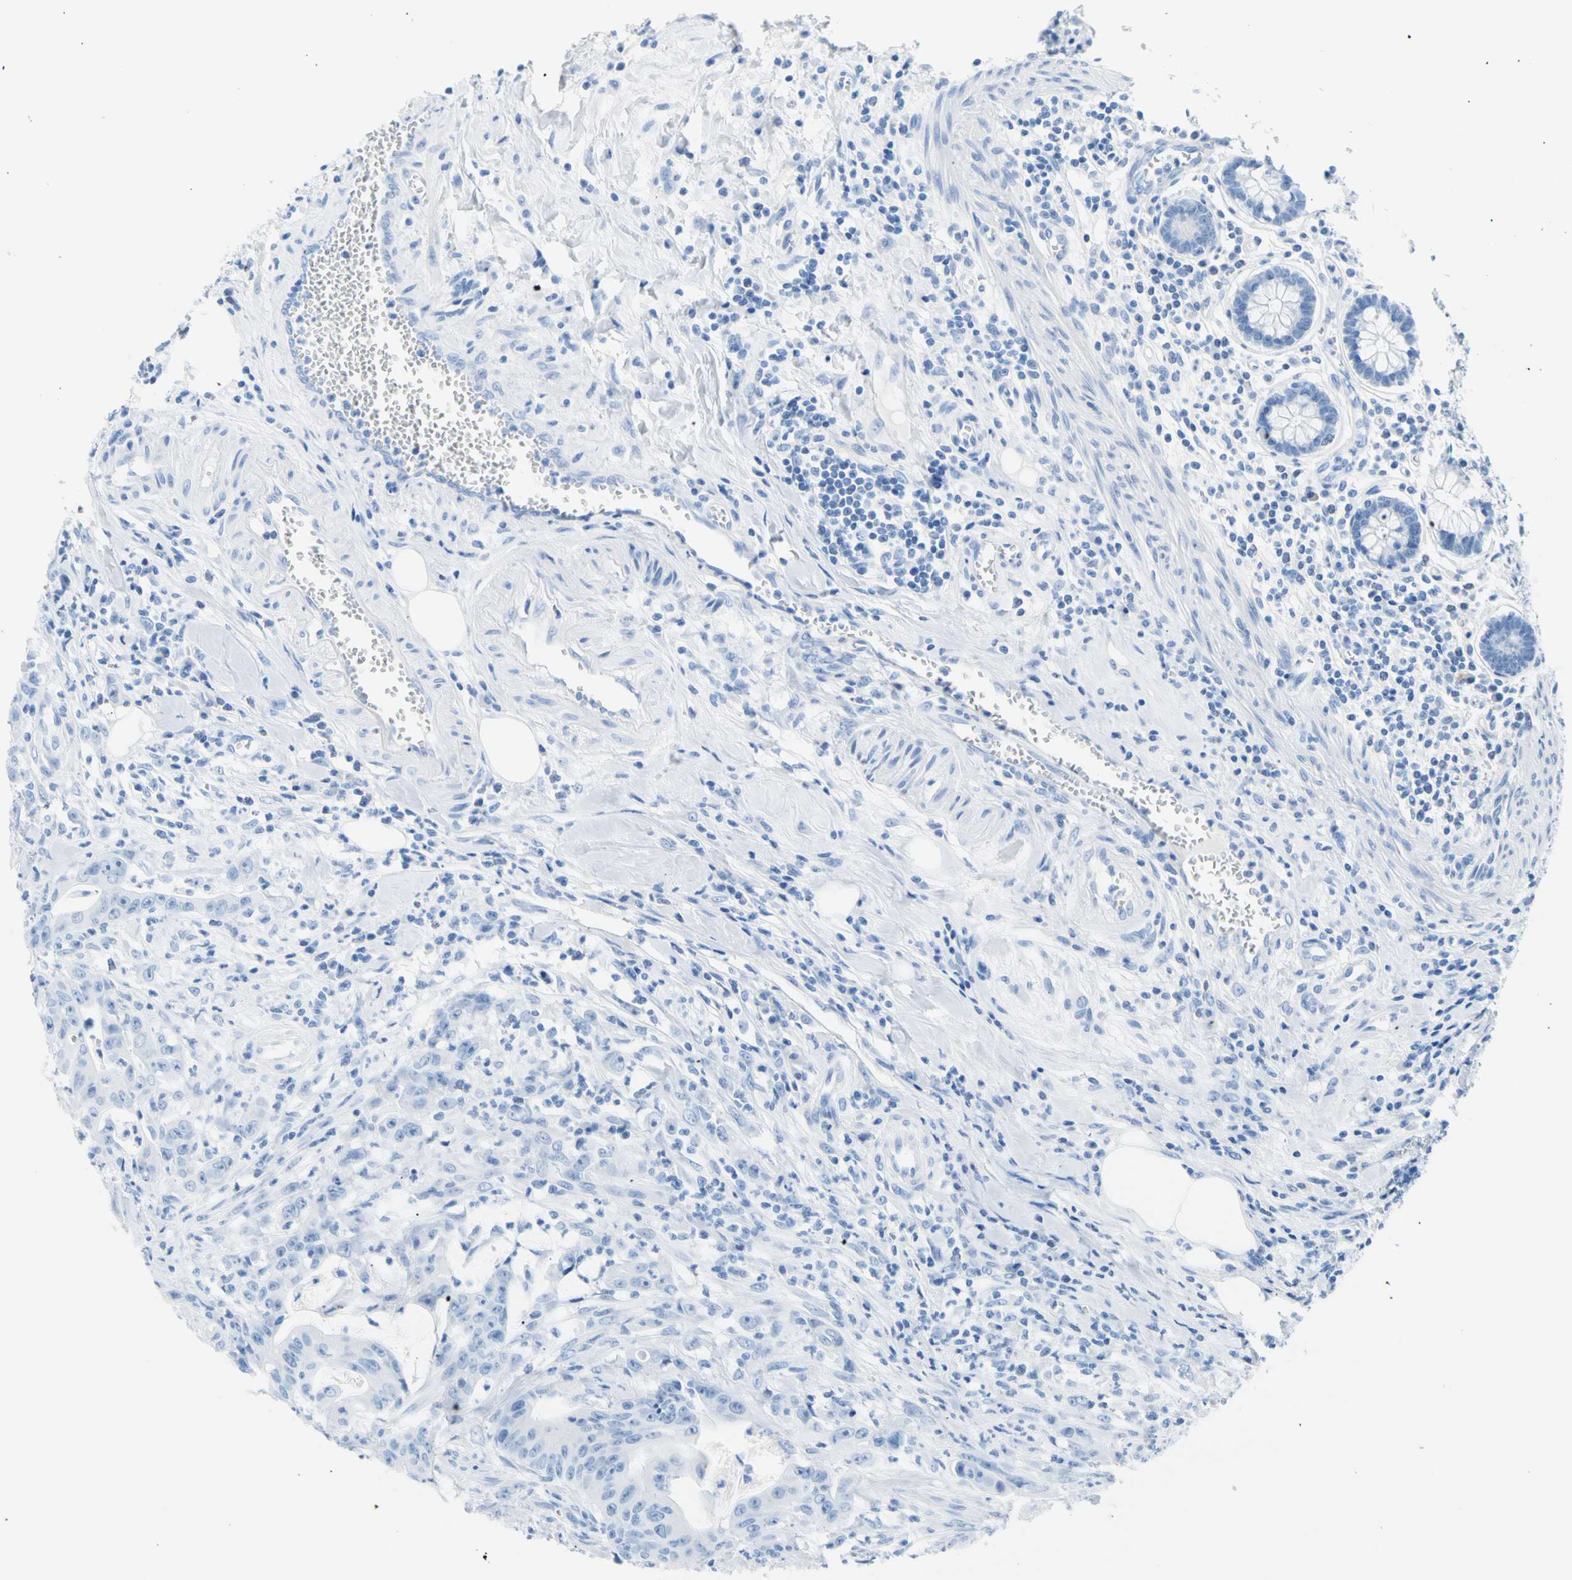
{"staining": {"intensity": "negative", "quantity": "none", "location": "none"}, "tissue": "colorectal cancer", "cell_type": "Tumor cells", "image_type": "cancer", "snomed": [{"axis": "morphology", "description": "Adenocarcinoma, NOS"}, {"axis": "topography", "description": "Colon"}], "caption": "Immunohistochemistry micrograph of human colorectal adenocarcinoma stained for a protein (brown), which reveals no expression in tumor cells.", "gene": "CEL", "patient": {"sex": "male", "age": 45}}